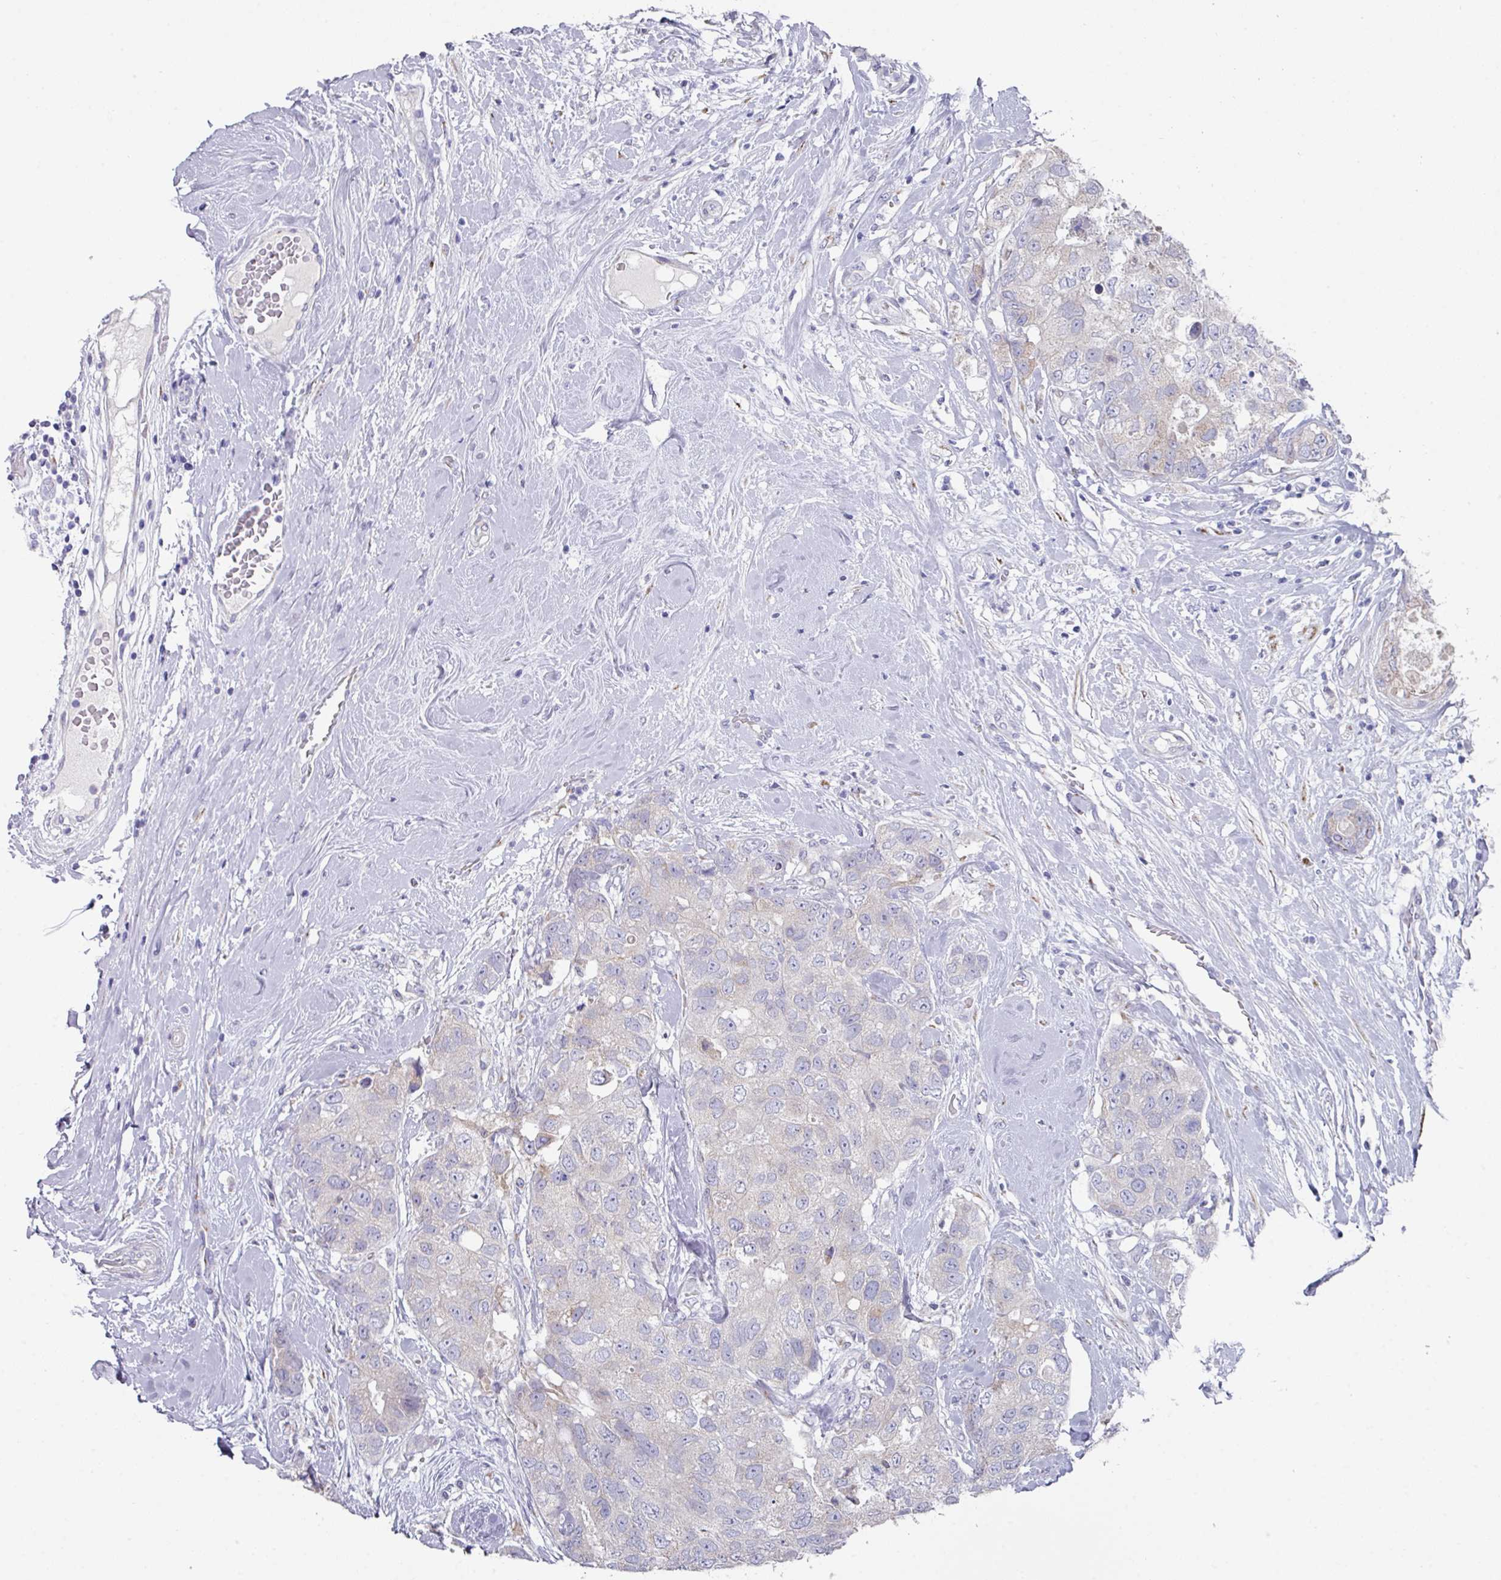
{"staining": {"intensity": "negative", "quantity": "none", "location": "none"}, "tissue": "breast cancer", "cell_type": "Tumor cells", "image_type": "cancer", "snomed": [{"axis": "morphology", "description": "Duct carcinoma"}, {"axis": "topography", "description": "Breast"}], "caption": "An image of human infiltrating ductal carcinoma (breast) is negative for staining in tumor cells.", "gene": "VKORC1L1", "patient": {"sex": "female", "age": 62}}